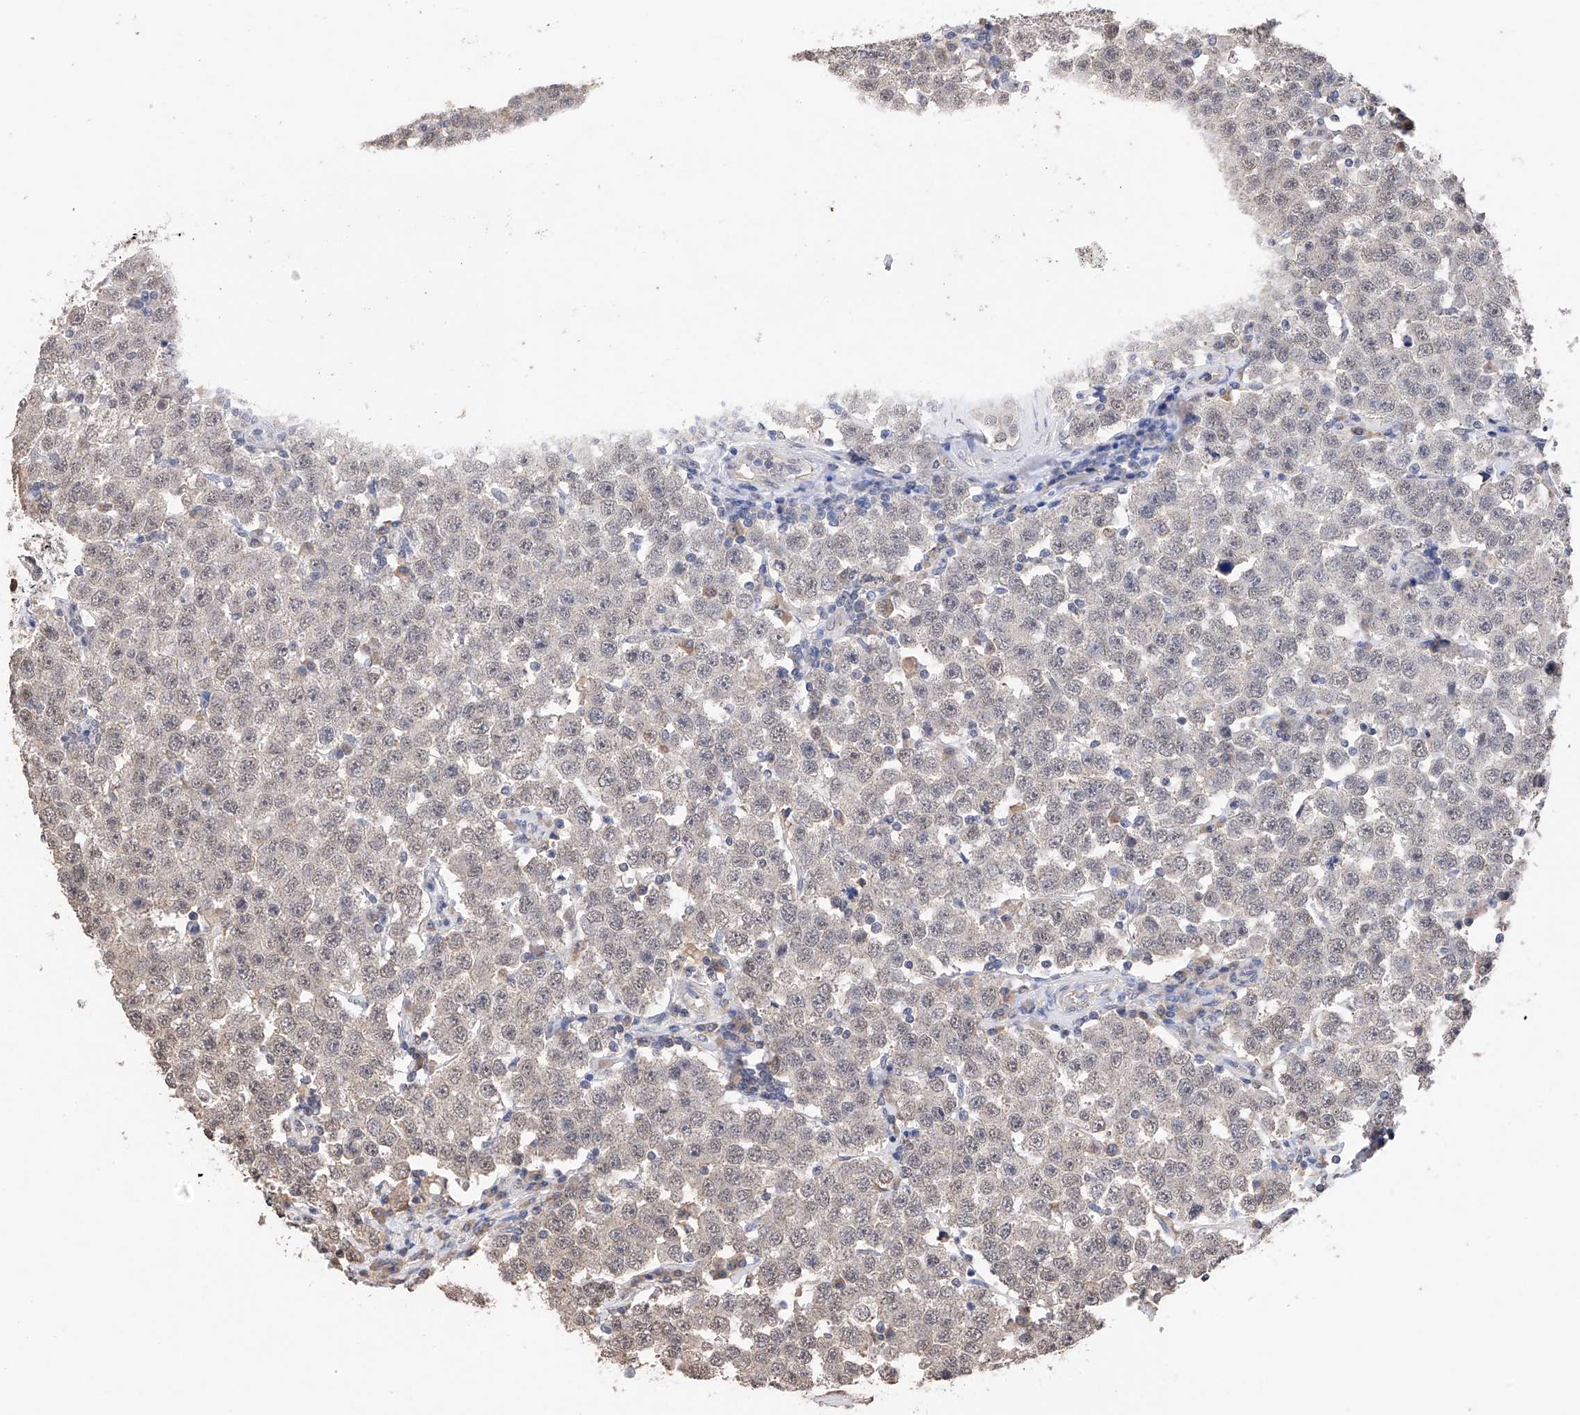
{"staining": {"intensity": "negative", "quantity": "none", "location": "none"}, "tissue": "testis cancer", "cell_type": "Tumor cells", "image_type": "cancer", "snomed": [{"axis": "morphology", "description": "Seminoma, NOS"}, {"axis": "topography", "description": "Testis"}], "caption": "Immunohistochemistry (IHC) of human testis cancer (seminoma) demonstrates no positivity in tumor cells. (DAB (3,3'-diaminobenzidine) immunohistochemistry with hematoxylin counter stain).", "gene": "DMAP1", "patient": {"sex": "male", "age": 28}}